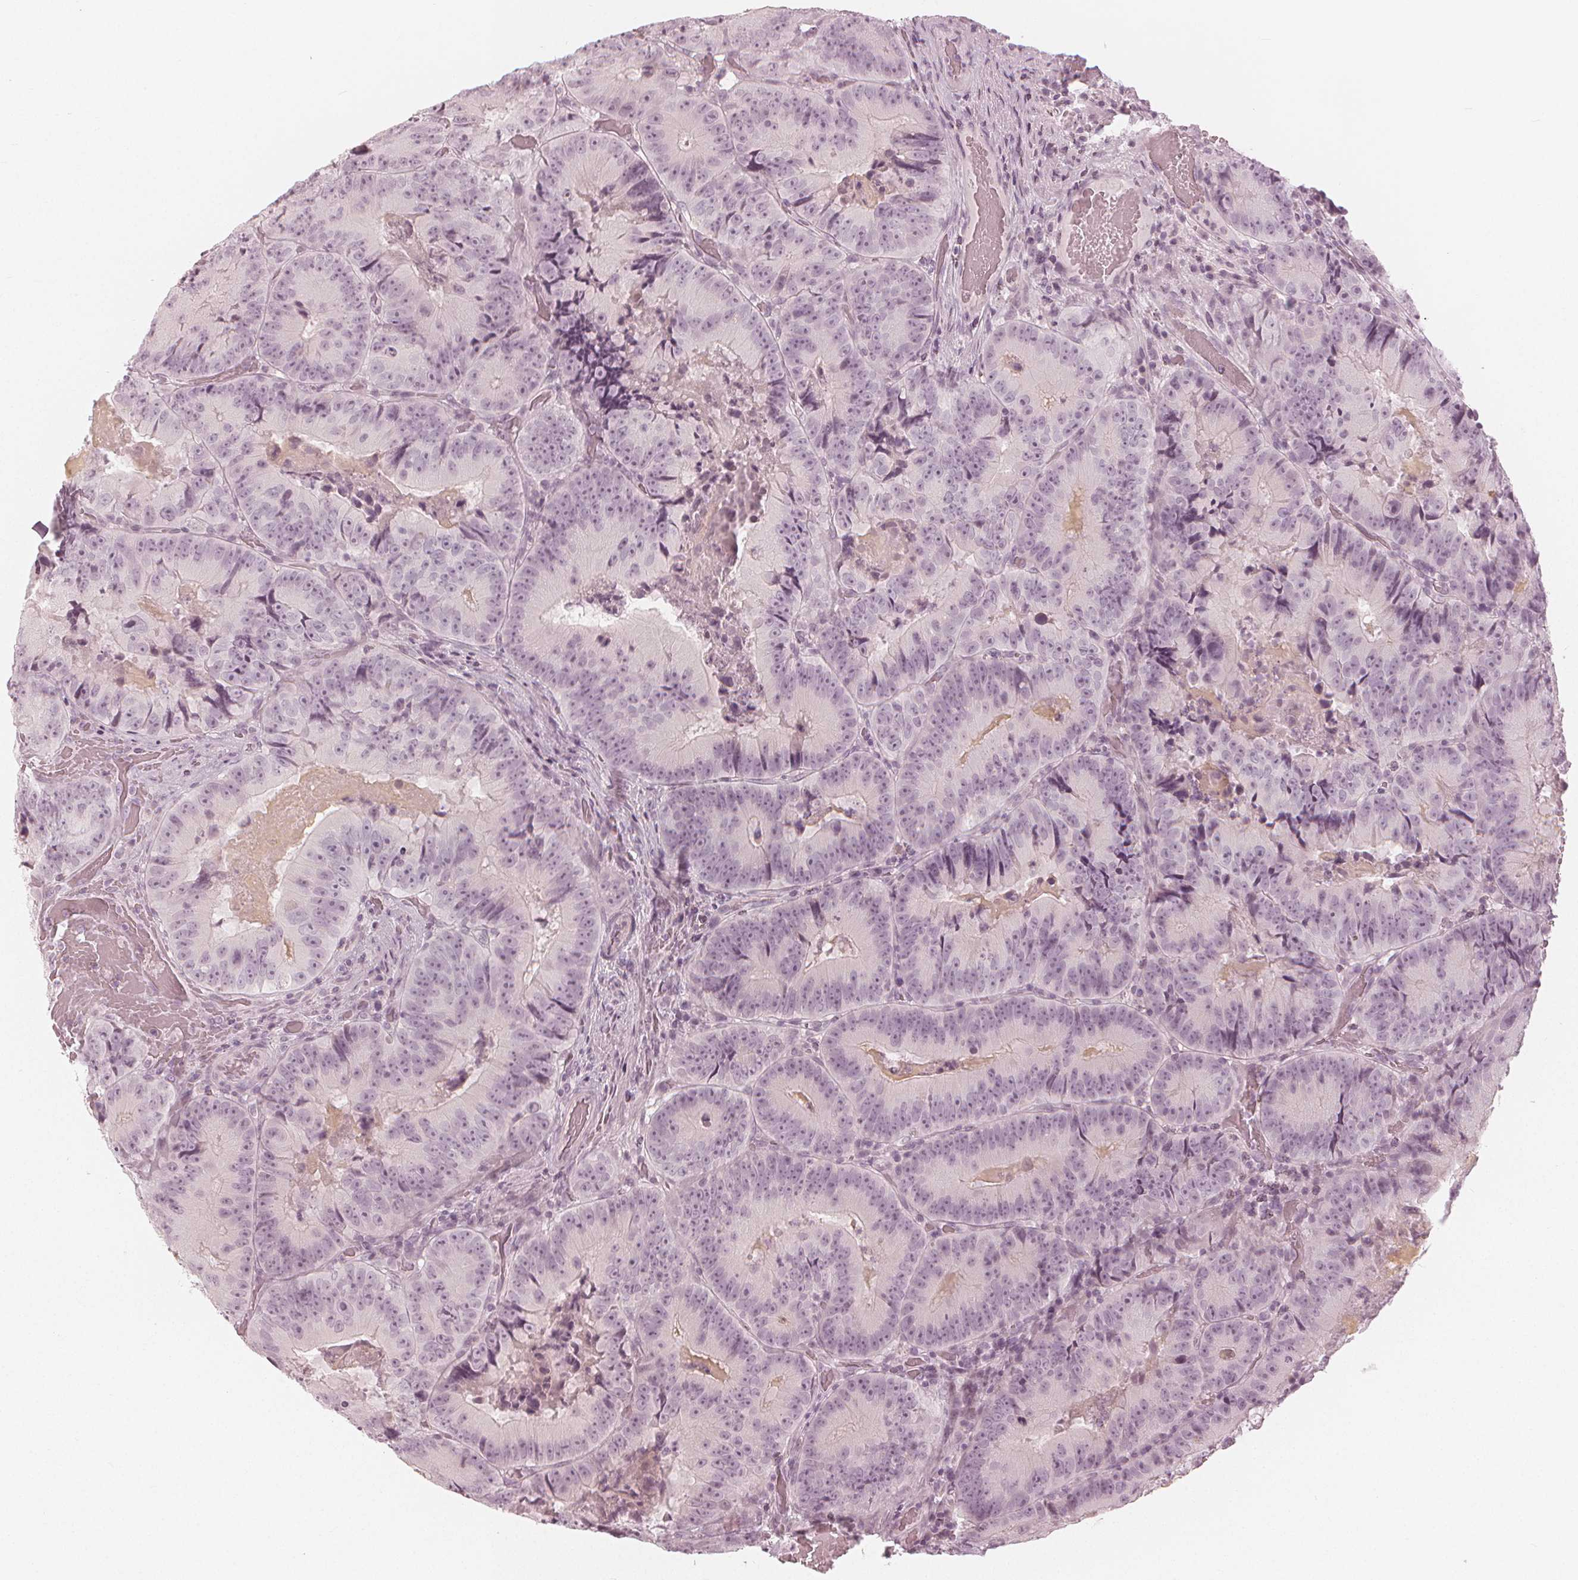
{"staining": {"intensity": "negative", "quantity": "none", "location": "none"}, "tissue": "colorectal cancer", "cell_type": "Tumor cells", "image_type": "cancer", "snomed": [{"axis": "morphology", "description": "Adenocarcinoma, NOS"}, {"axis": "topography", "description": "Colon"}], "caption": "DAB (3,3'-diaminobenzidine) immunohistochemical staining of colorectal cancer (adenocarcinoma) demonstrates no significant positivity in tumor cells. (Brightfield microscopy of DAB IHC at high magnification).", "gene": "PAEP", "patient": {"sex": "female", "age": 86}}